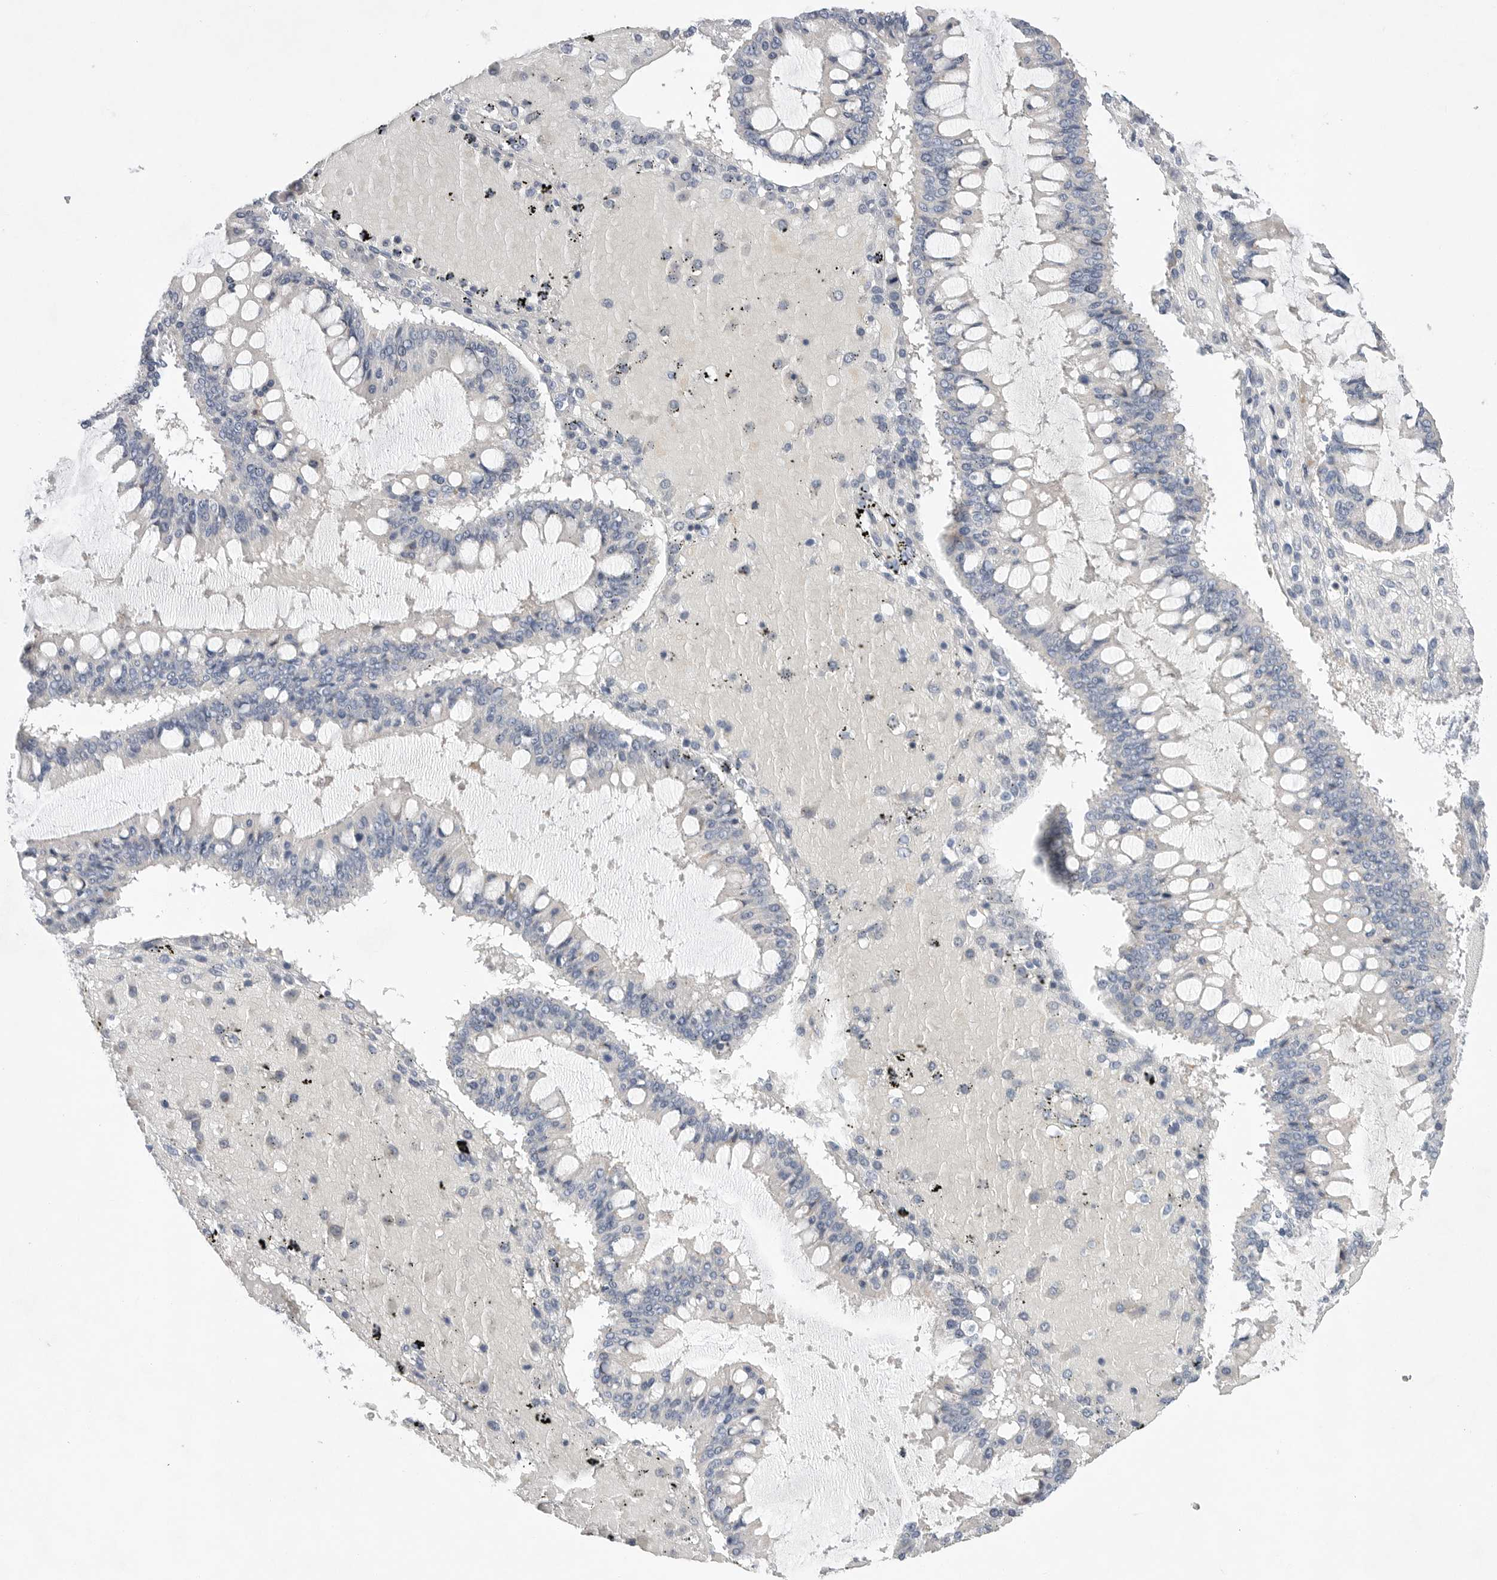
{"staining": {"intensity": "negative", "quantity": "none", "location": "none"}, "tissue": "ovarian cancer", "cell_type": "Tumor cells", "image_type": "cancer", "snomed": [{"axis": "morphology", "description": "Cystadenocarcinoma, mucinous, NOS"}, {"axis": "topography", "description": "Ovary"}], "caption": "Tumor cells are negative for protein expression in human mucinous cystadenocarcinoma (ovarian).", "gene": "CAMK2B", "patient": {"sex": "female", "age": 73}}